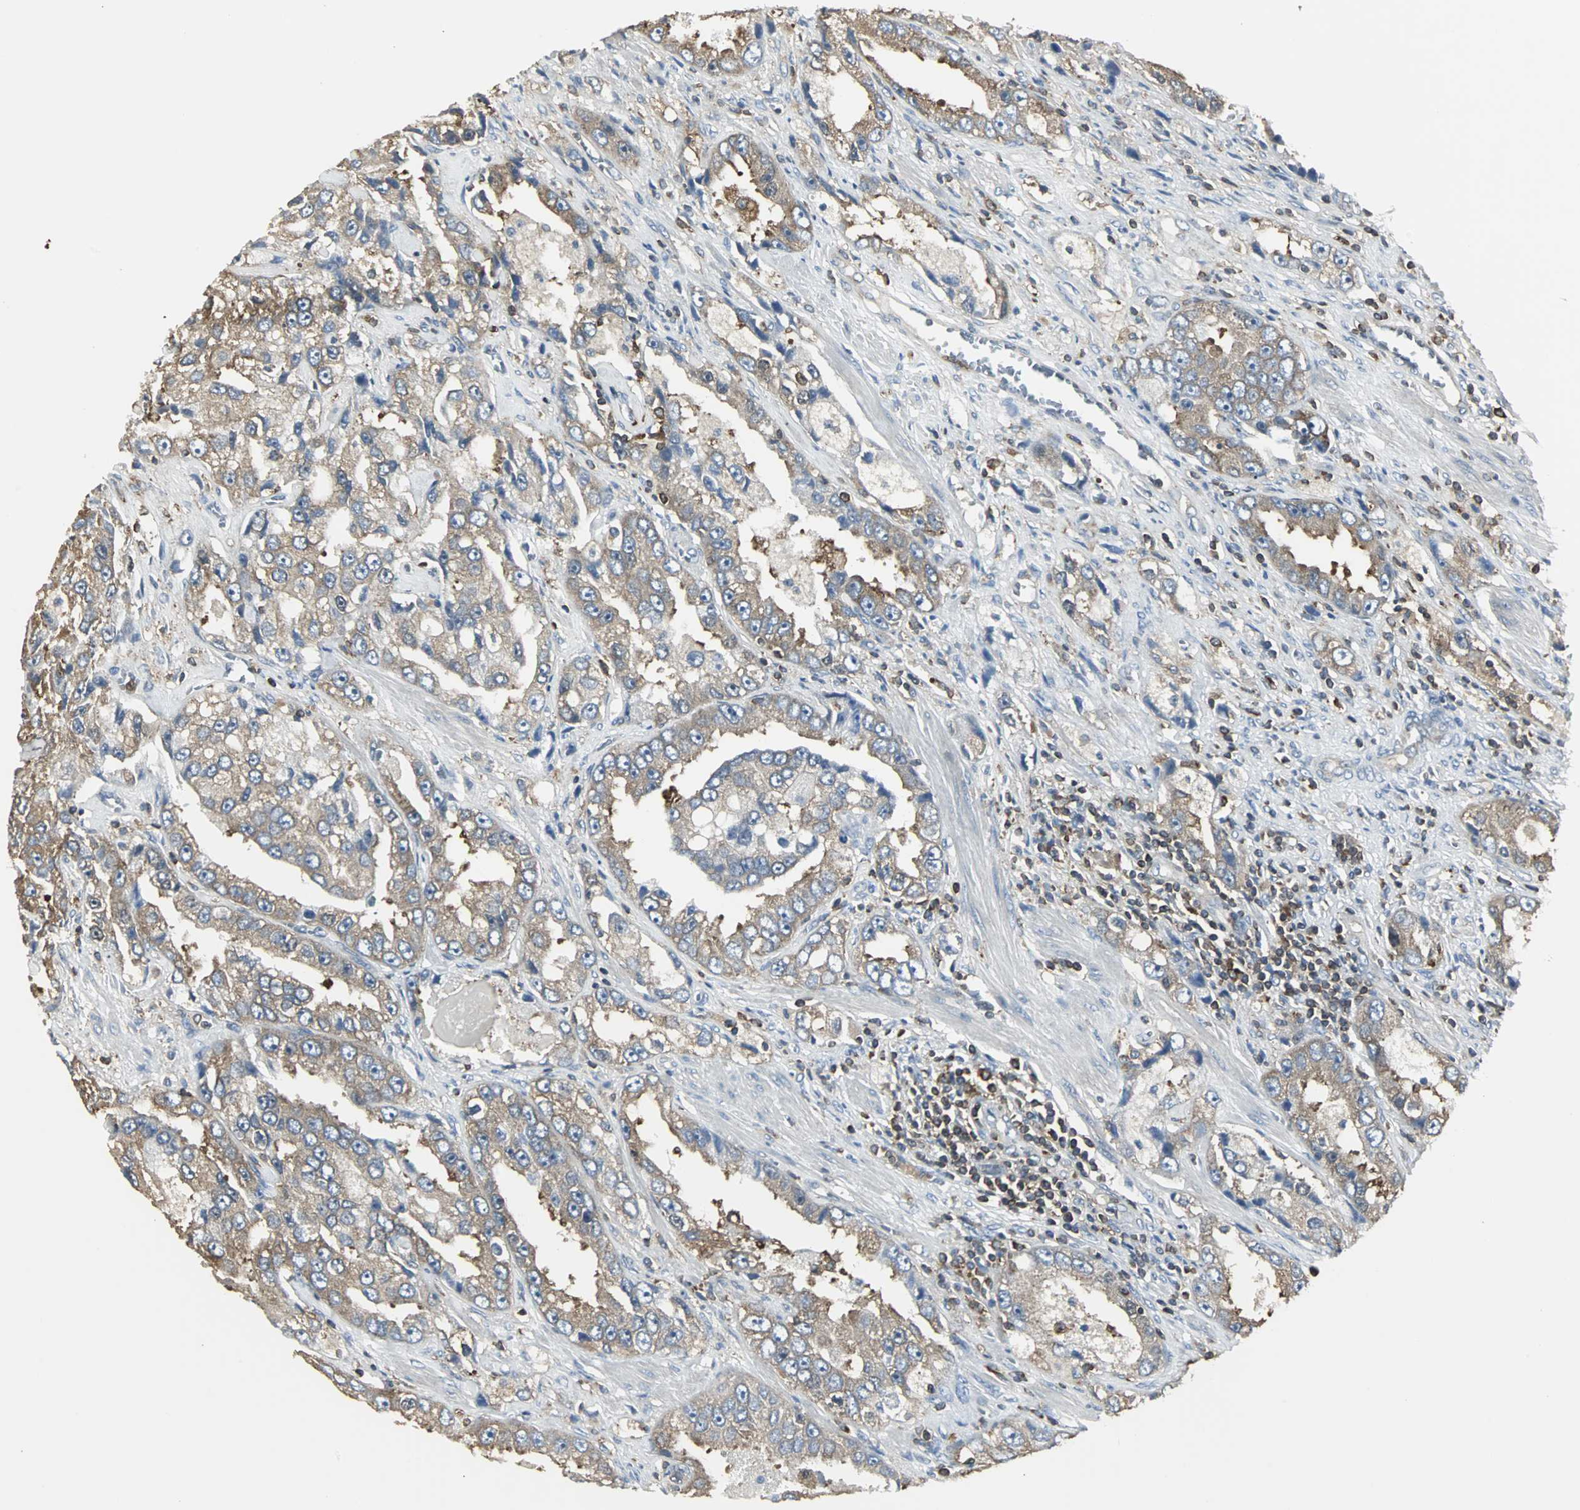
{"staining": {"intensity": "moderate", "quantity": ">75%", "location": "cytoplasmic/membranous"}, "tissue": "prostate cancer", "cell_type": "Tumor cells", "image_type": "cancer", "snomed": [{"axis": "morphology", "description": "Adenocarcinoma, High grade"}, {"axis": "topography", "description": "Prostate"}], "caption": "Tumor cells exhibit moderate cytoplasmic/membranous staining in approximately >75% of cells in prostate cancer.", "gene": "LRRFIP1", "patient": {"sex": "male", "age": 63}}